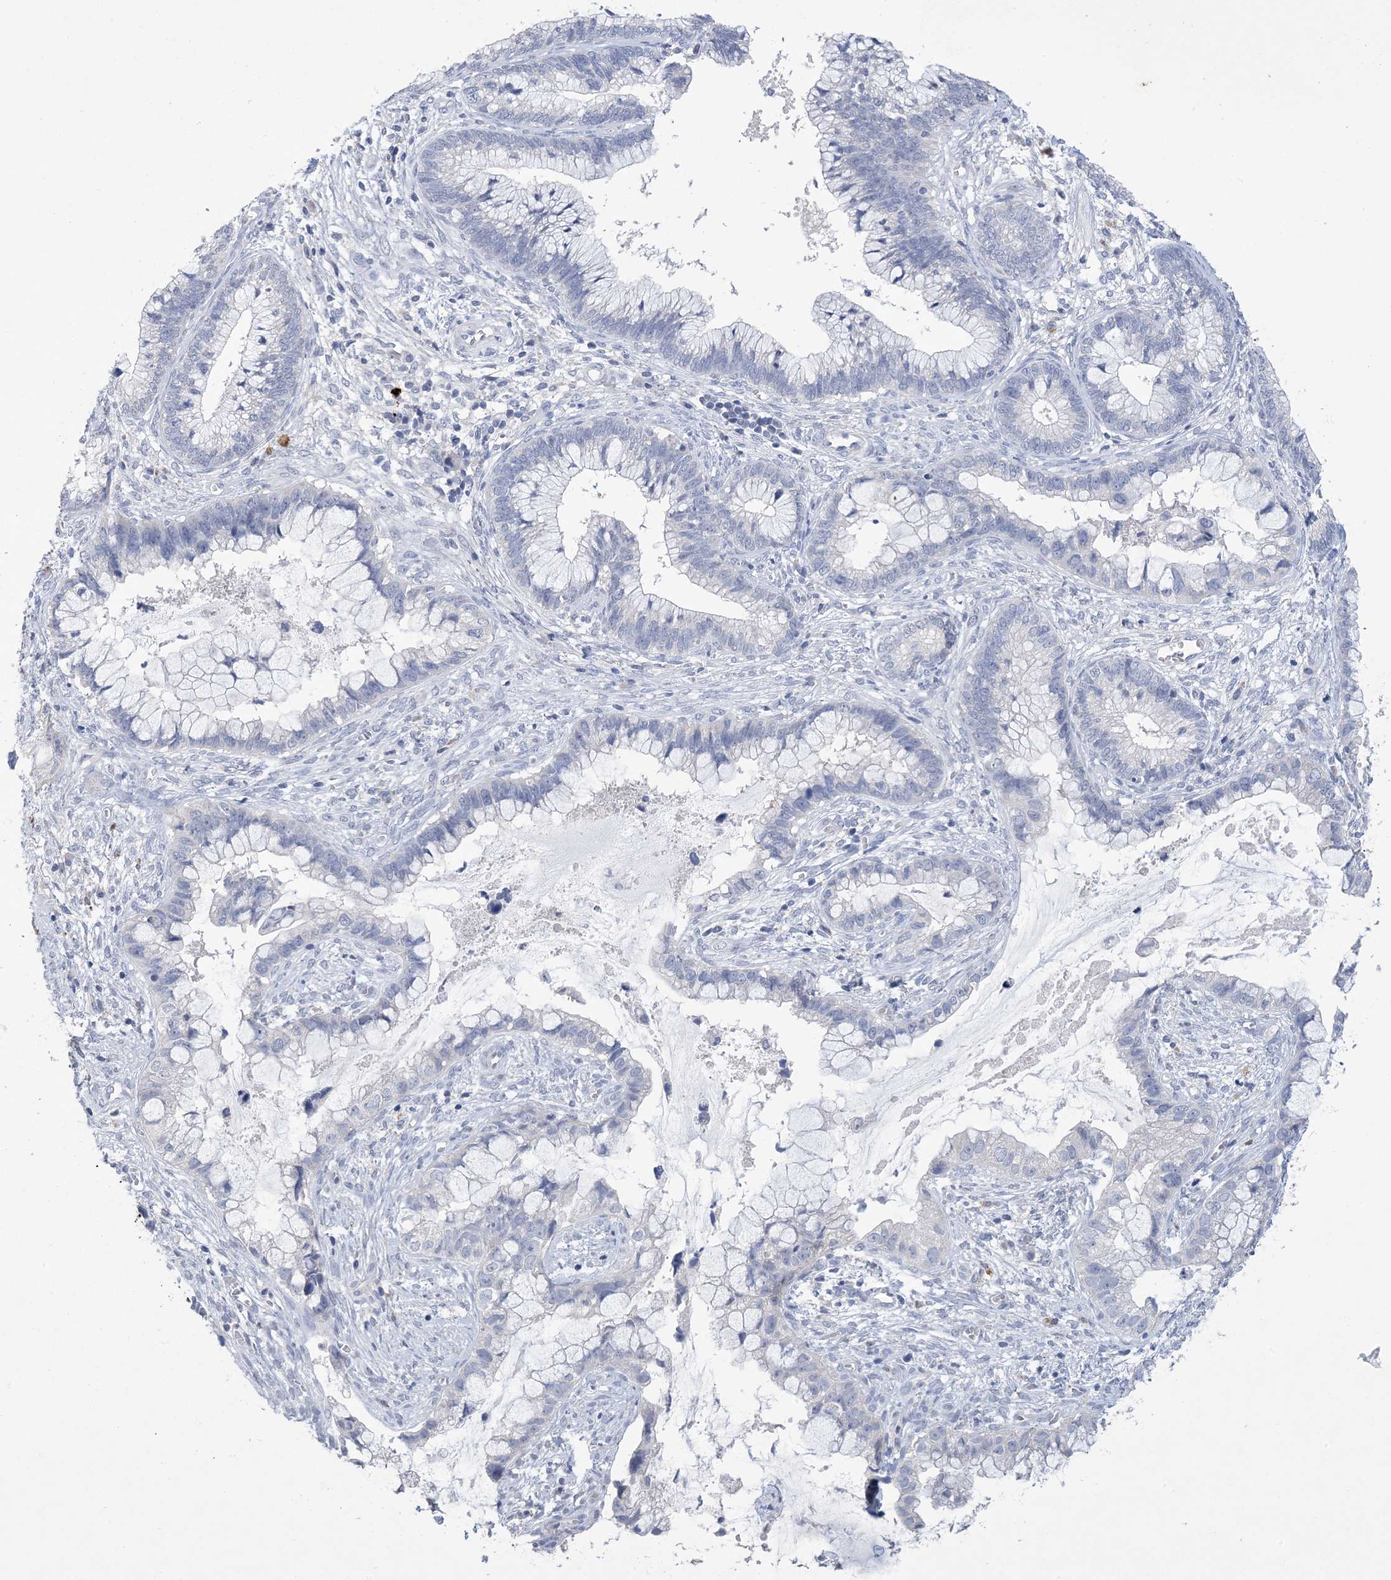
{"staining": {"intensity": "negative", "quantity": "none", "location": "none"}, "tissue": "cervical cancer", "cell_type": "Tumor cells", "image_type": "cancer", "snomed": [{"axis": "morphology", "description": "Adenocarcinoma, NOS"}, {"axis": "topography", "description": "Cervix"}], "caption": "Cervical adenocarcinoma stained for a protein using IHC exhibits no positivity tumor cells.", "gene": "DSC3", "patient": {"sex": "female", "age": 44}}